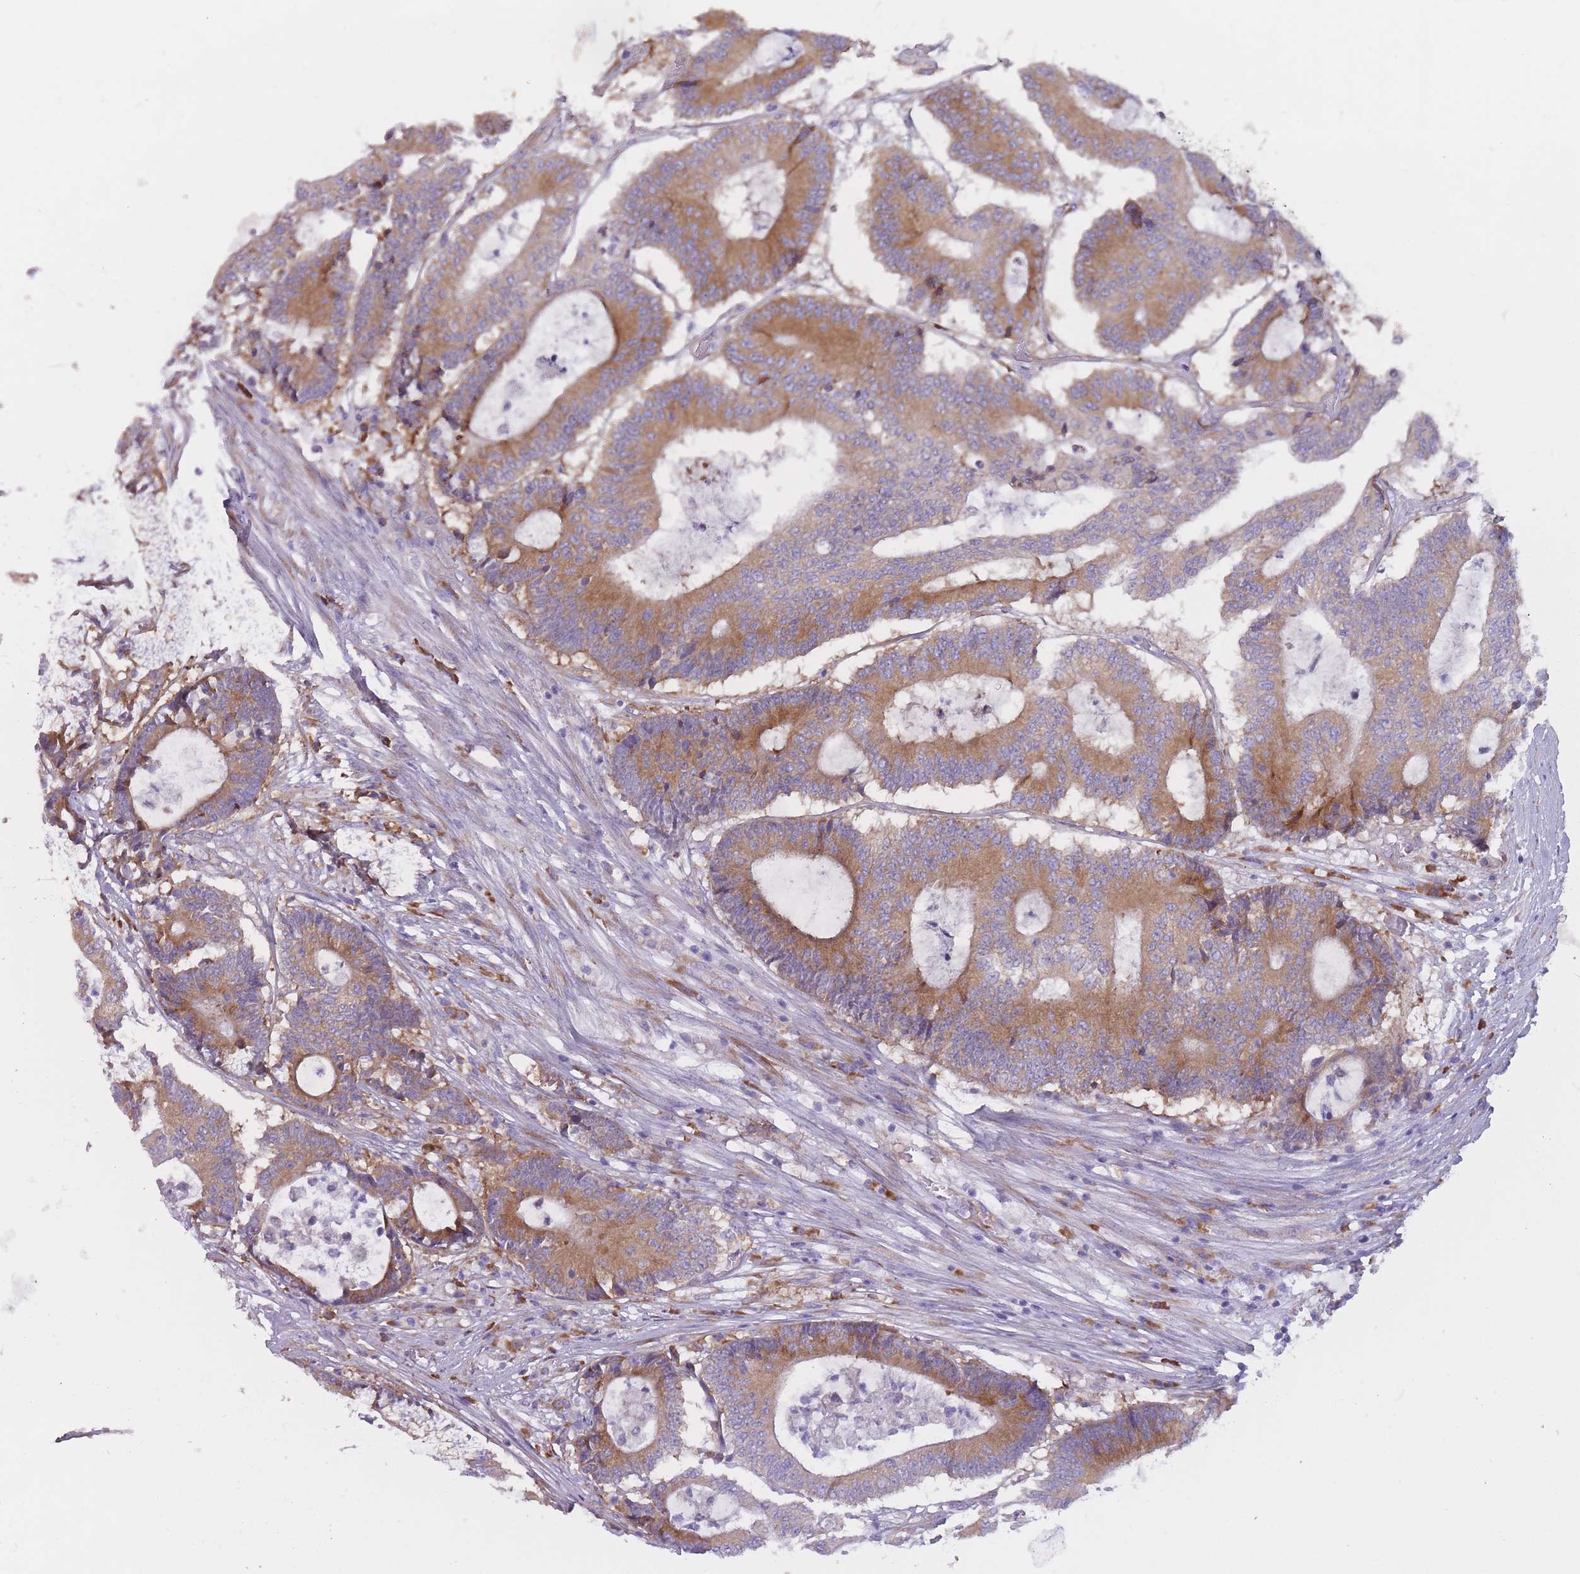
{"staining": {"intensity": "moderate", "quantity": ">75%", "location": "cytoplasmic/membranous"}, "tissue": "colorectal cancer", "cell_type": "Tumor cells", "image_type": "cancer", "snomed": [{"axis": "morphology", "description": "Adenocarcinoma, NOS"}, {"axis": "topography", "description": "Colon"}], "caption": "Colorectal adenocarcinoma stained with DAB (3,3'-diaminobenzidine) immunohistochemistry exhibits medium levels of moderate cytoplasmic/membranous positivity in about >75% of tumor cells.", "gene": "RPL18", "patient": {"sex": "female", "age": 84}}